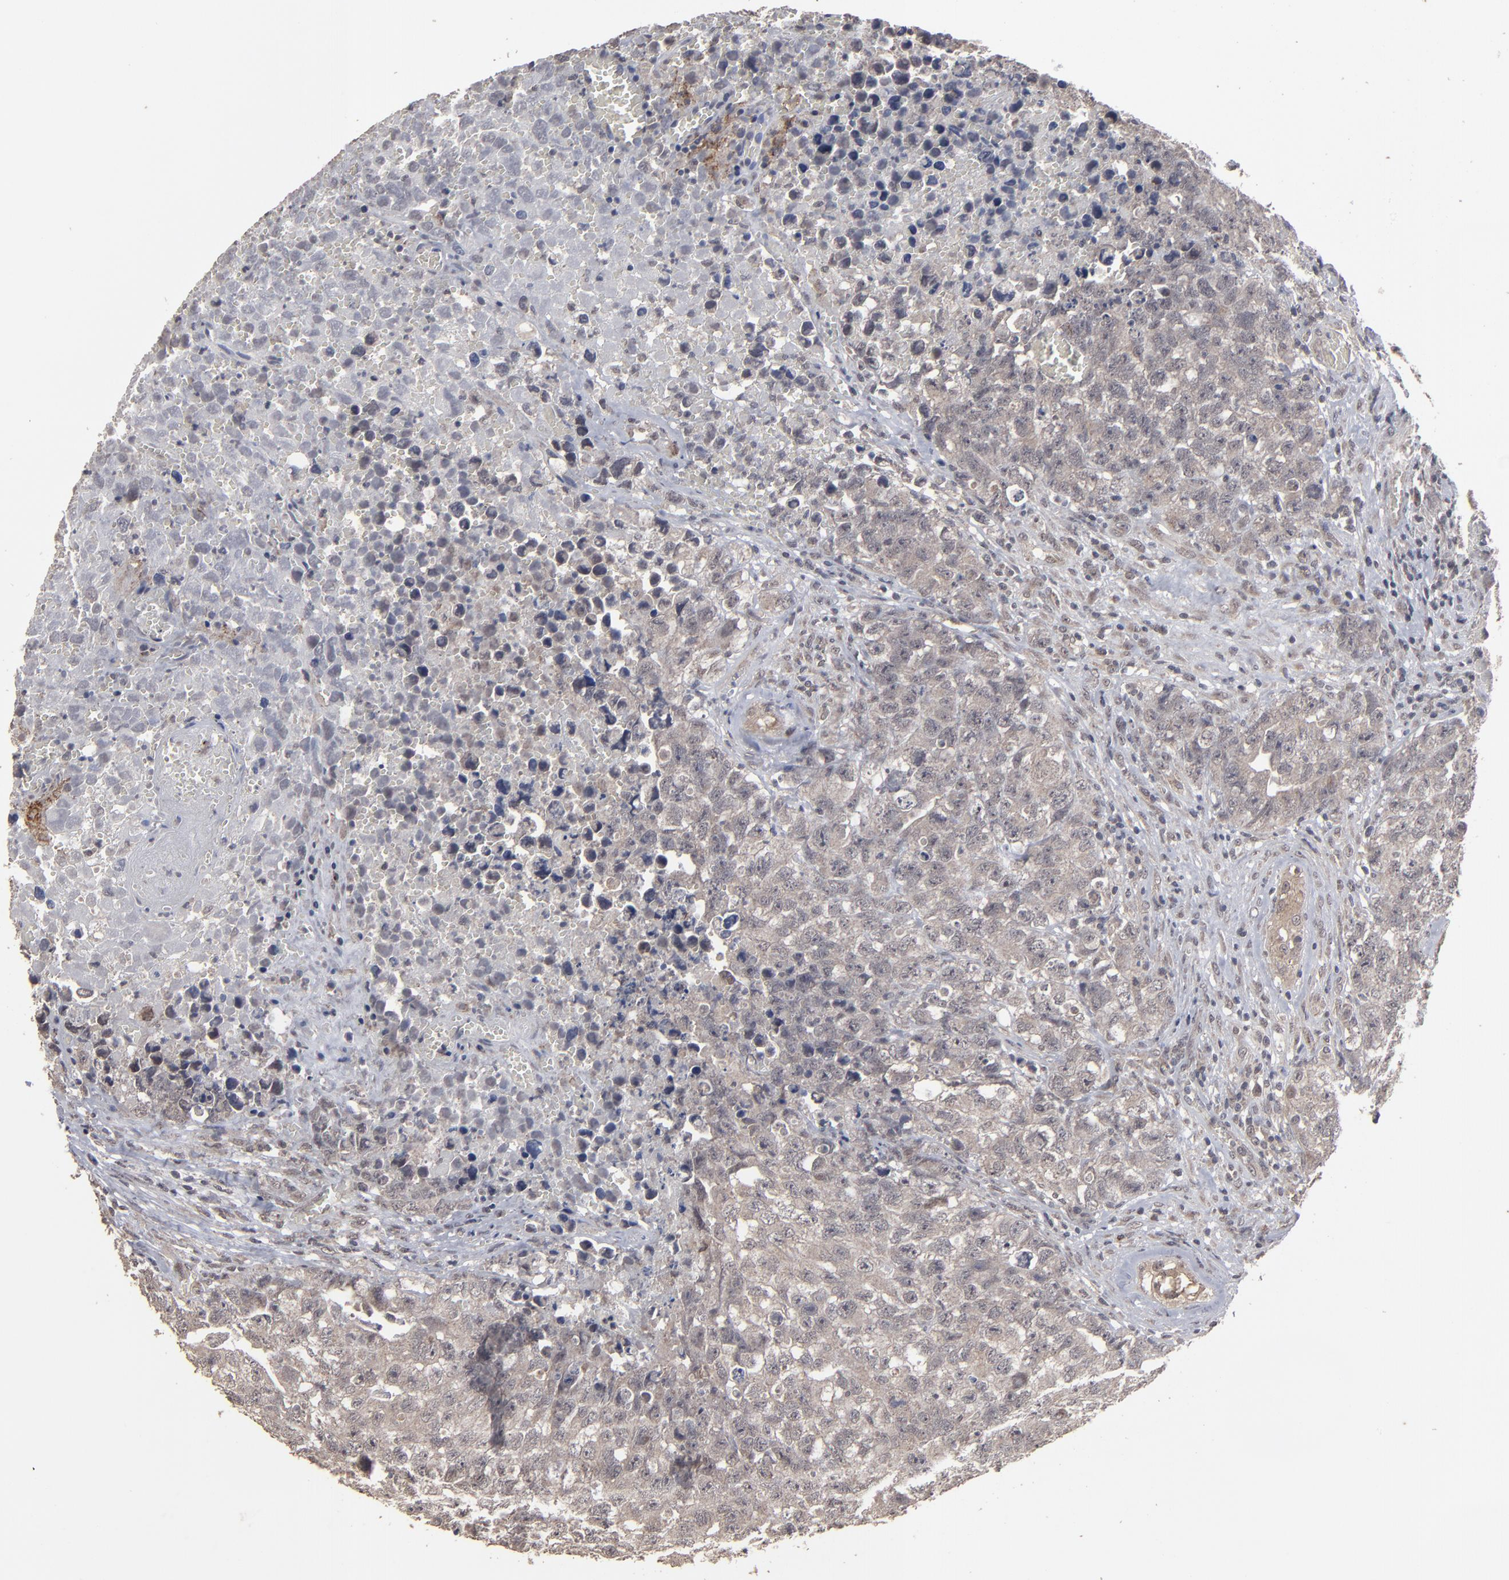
{"staining": {"intensity": "weak", "quantity": "25%-75%", "location": "cytoplasmic/membranous"}, "tissue": "testis cancer", "cell_type": "Tumor cells", "image_type": "cancer", "snomed": [{"axis": "morphology", "description": "Carcinoma, Embryonal, NOS"}, {"axis": "topography", "description": "Testis"}], "caption": "Embryonal carcinoma (testis) tissue demonstrates weak cytoplasmic/membranous expression in about 25%-75% of tumor cells, visualized by immunohistochemistry.", "gene": "SLC22A17", "patient": {"sex": "male", "age": 31}}